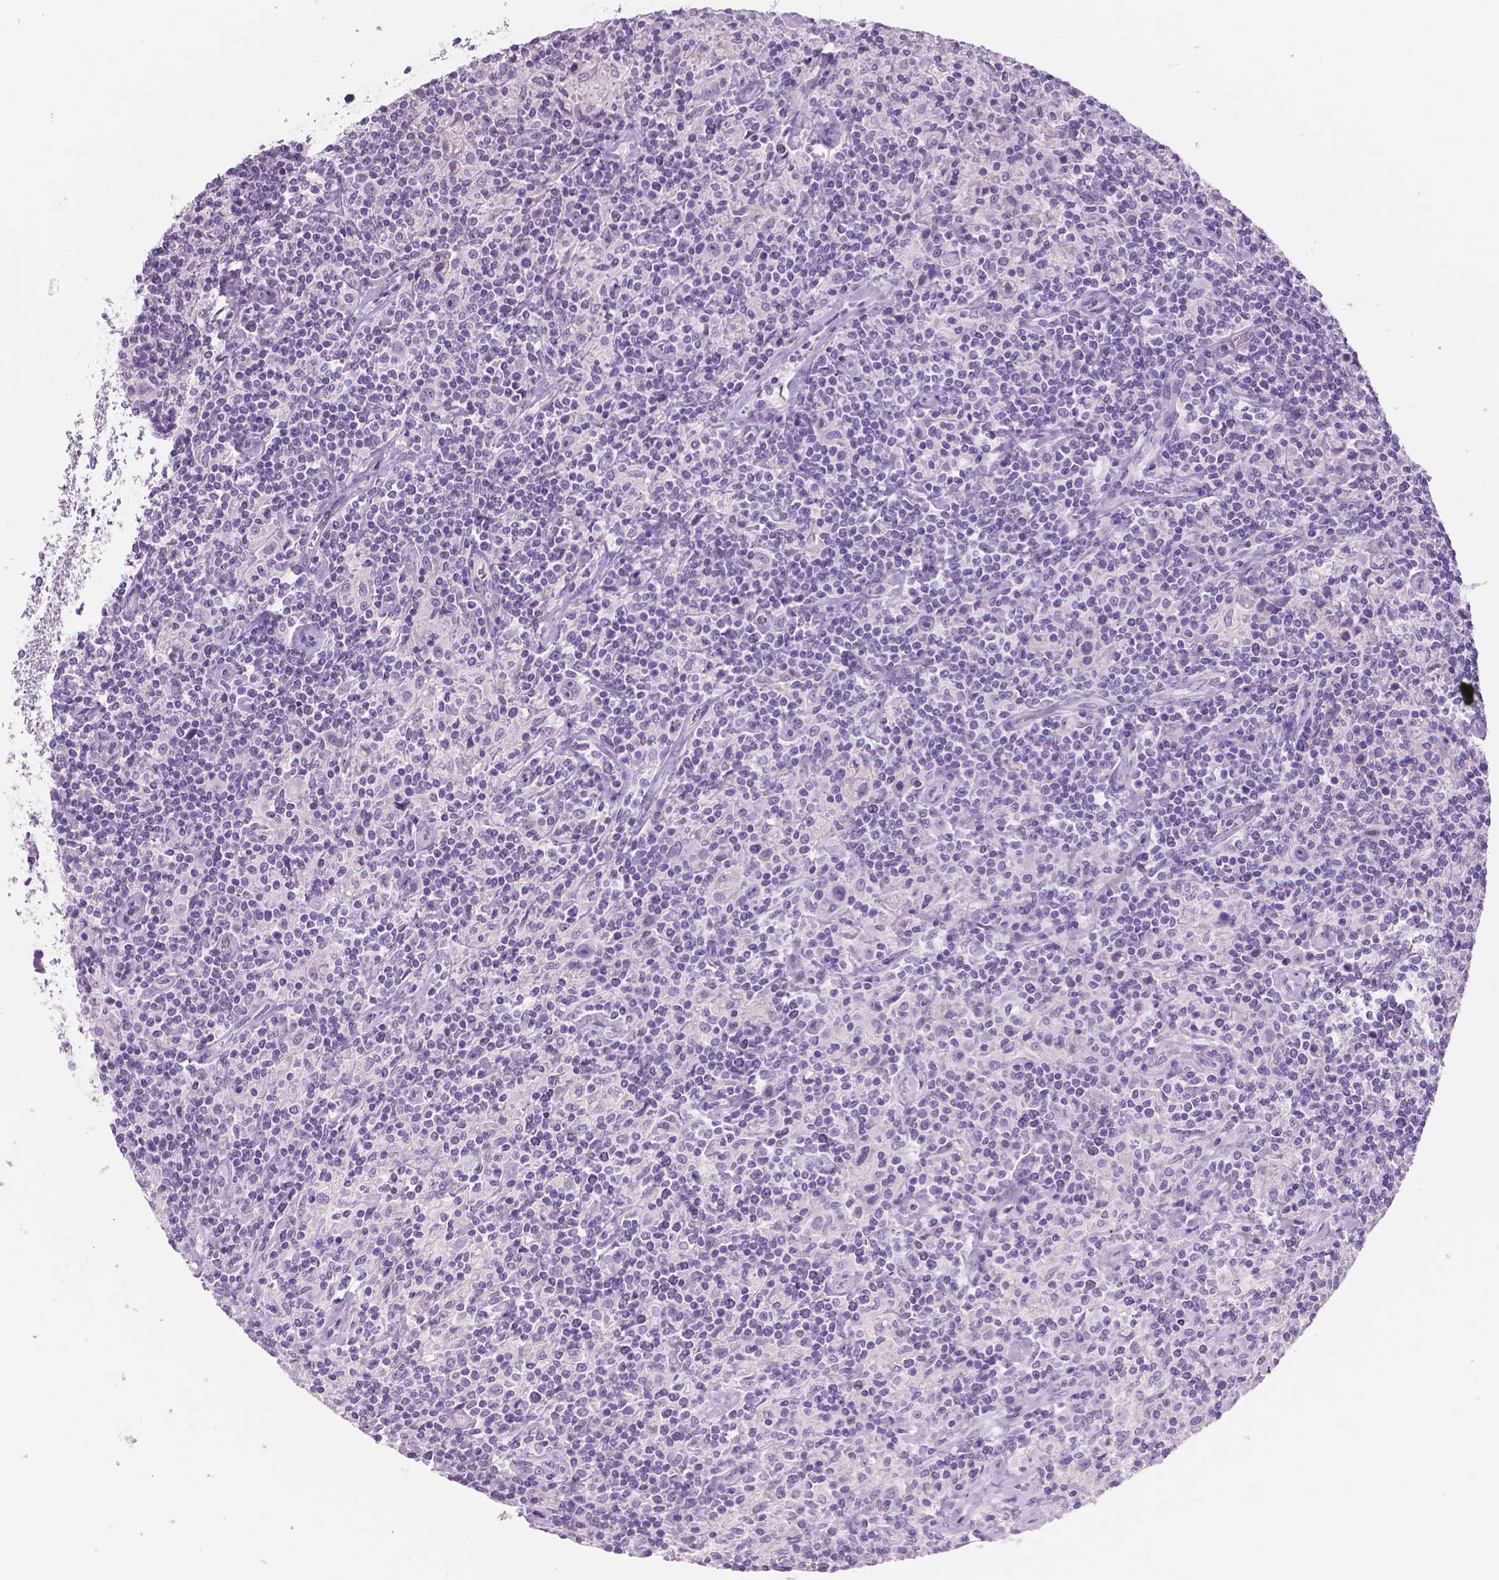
{"staining": {"intensity": "negative", "quantity": "none", "location": "none"}, "tissue": "lymphoma", "cell_type": "Tumor cells", "image_type": "cancer", "snomed": [{"axis": "morphology", "description": "Hodgkin's disease, NOS"}, {"axis": "topography", "description": "Lymph node"}], "caption": "Immunohistochemistry micrograph of lymphoma stained for a protein (brown), which exhibits no expression in tumor cells.", "gene": "TNNI2", "patient": {"sex": "male", "age": 70}}